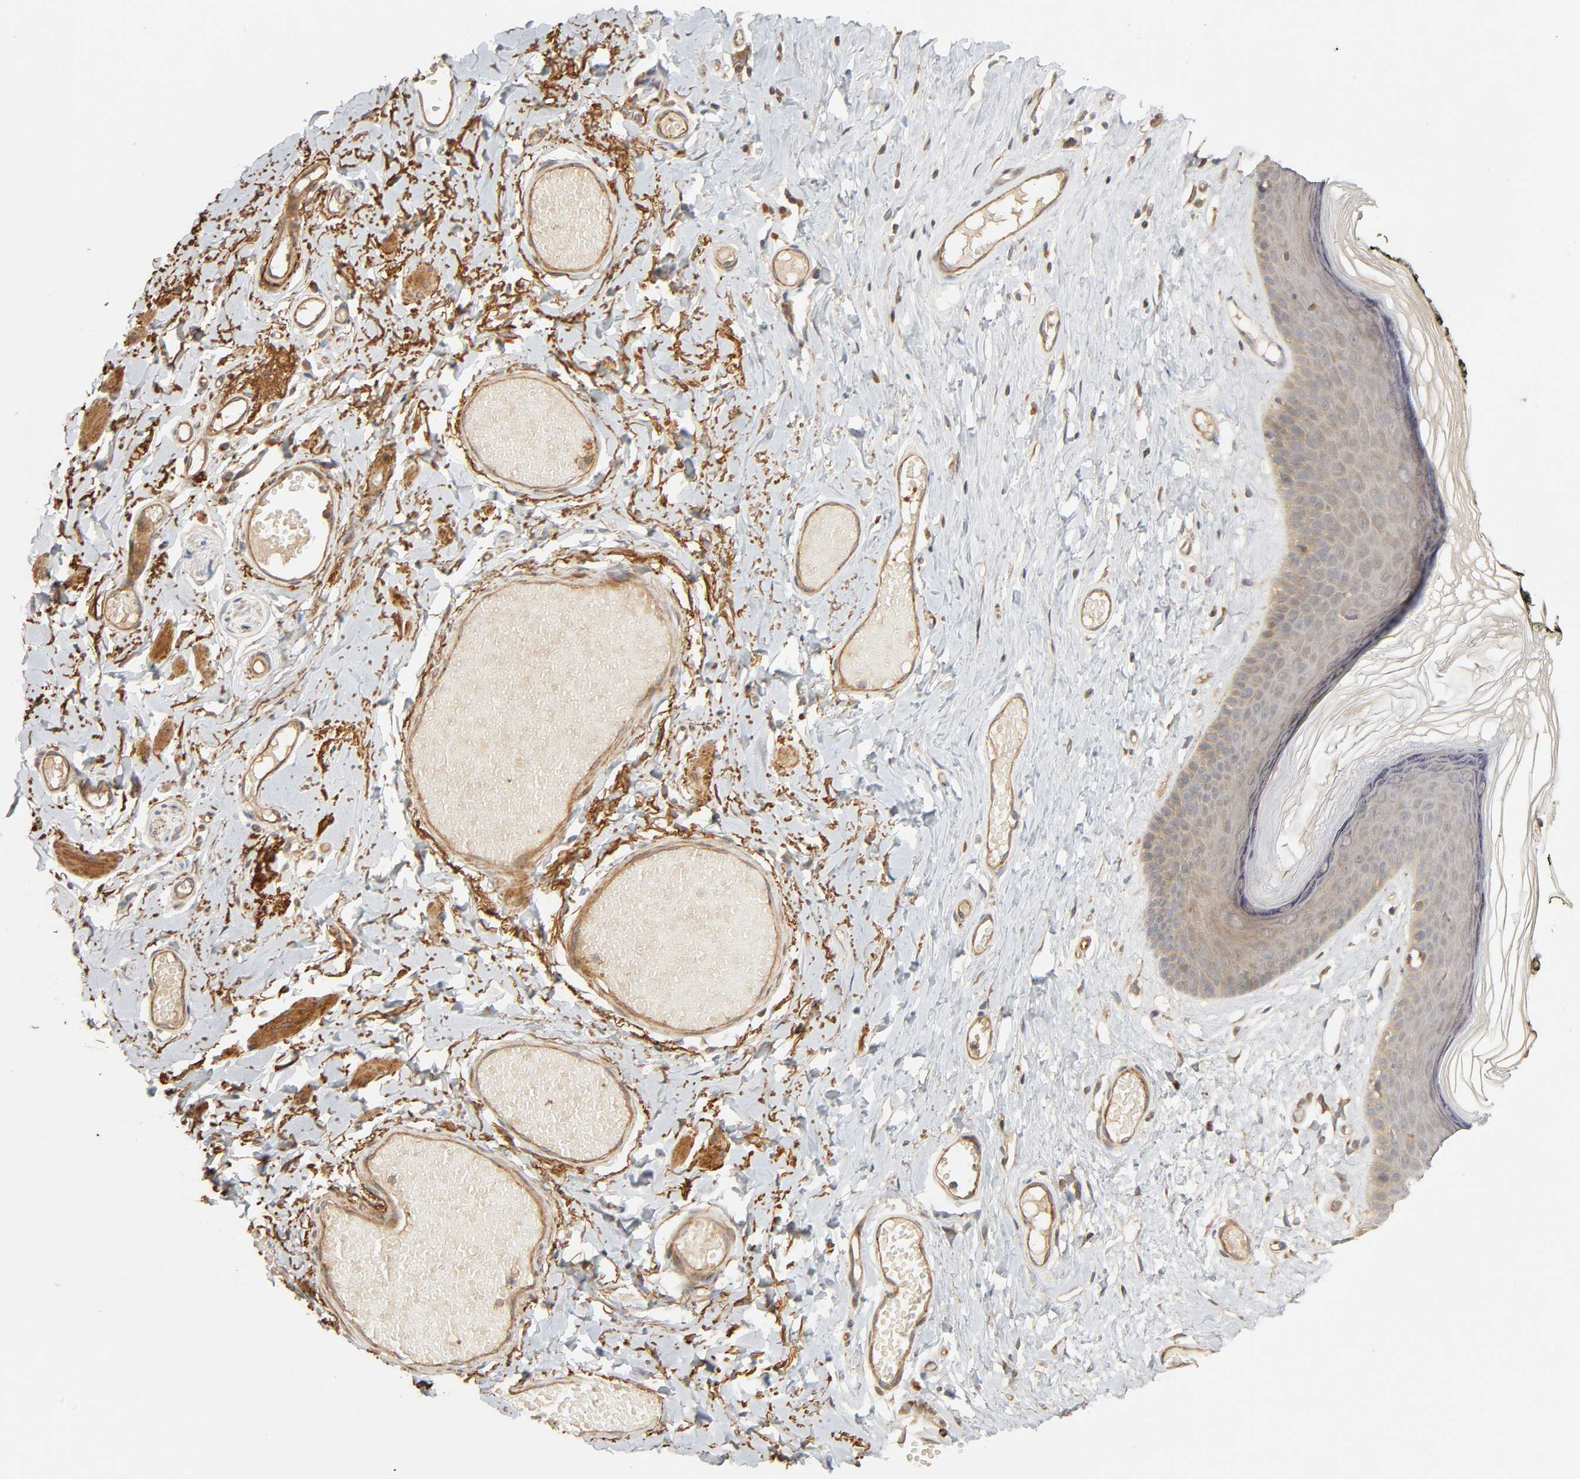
{"staining": {"intensity": "weak", "quantity": "<25%", "location": "cytoplasmic/membranous"}, "tissue": "skin", "cell_type": "Epidermal cells", "image_type": "normal", "snomed": [{"axis": "morphology", "description": "Normal tissue, NOS"}, {"axis": "morphology", "description": "Inflammation, NOS"}, {"axis": "topography", "description": "Vulva"}], "caption": "An immunohistochemistry micrograph of benign skin is shown. There is no staining in epidermal cells of skin.", "gene": "SGSM1", "patient": {"sex": "female", "age": 84}}